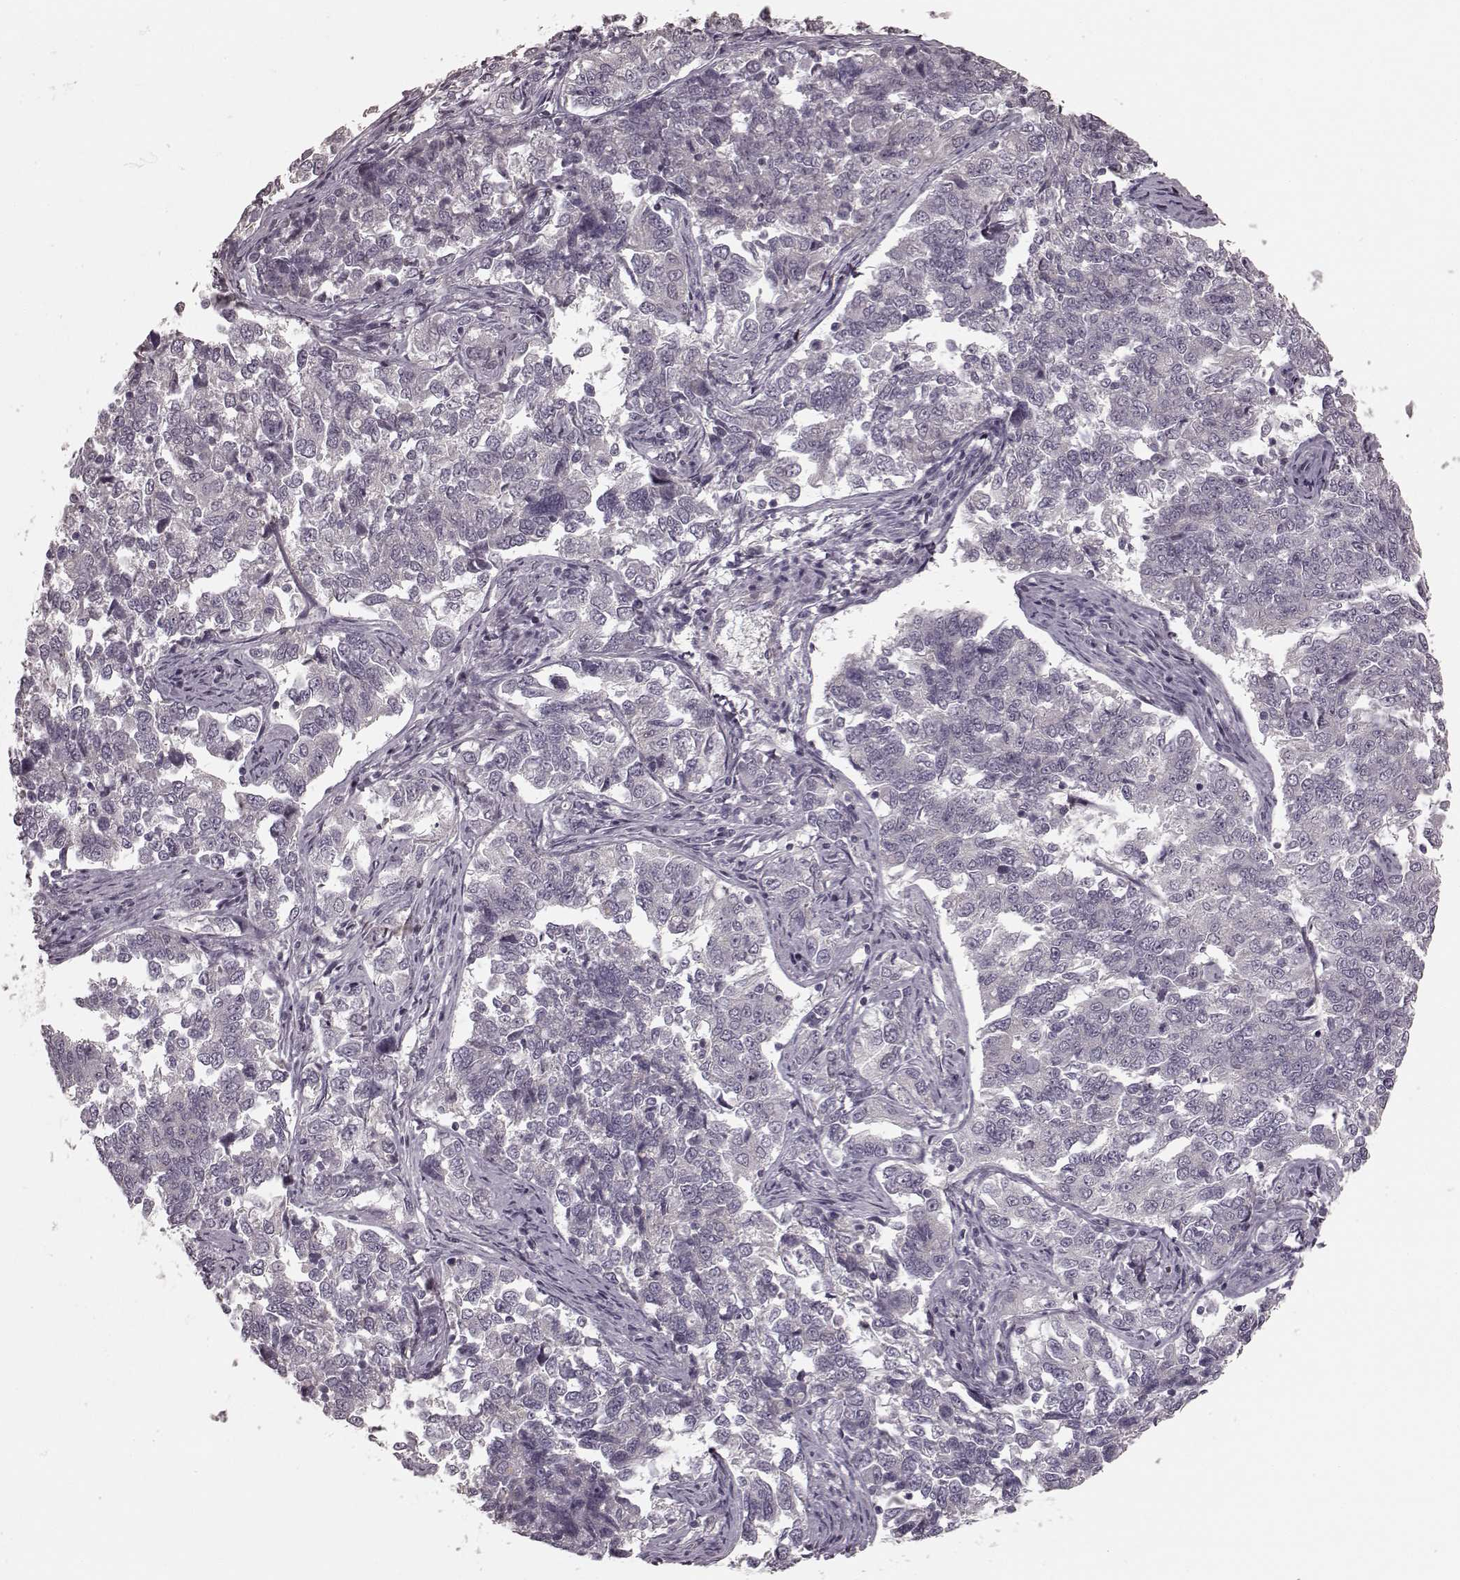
{"staining": {"intensity": "negative", "quantity": "none", "location": "none"}, "tissue": "endometrial cancer", "cell_type": "Tumor cells", "image_type": "cancer", "snomed": [{"axis": "morphology", "description": "Adenocarcinoma, NOS"}, {"axis": "topography", "description": "Endometrium"}], "caption": "Tumor cells are negative for brown protein staining in endometrial cancer. (DAB (3,3'-diaminobenzidine) immunohistochemistry (IHC) with hematoxylin counter stain).", "gene": "PRKCE", "patient": {"sex": "female", "age": 43}}